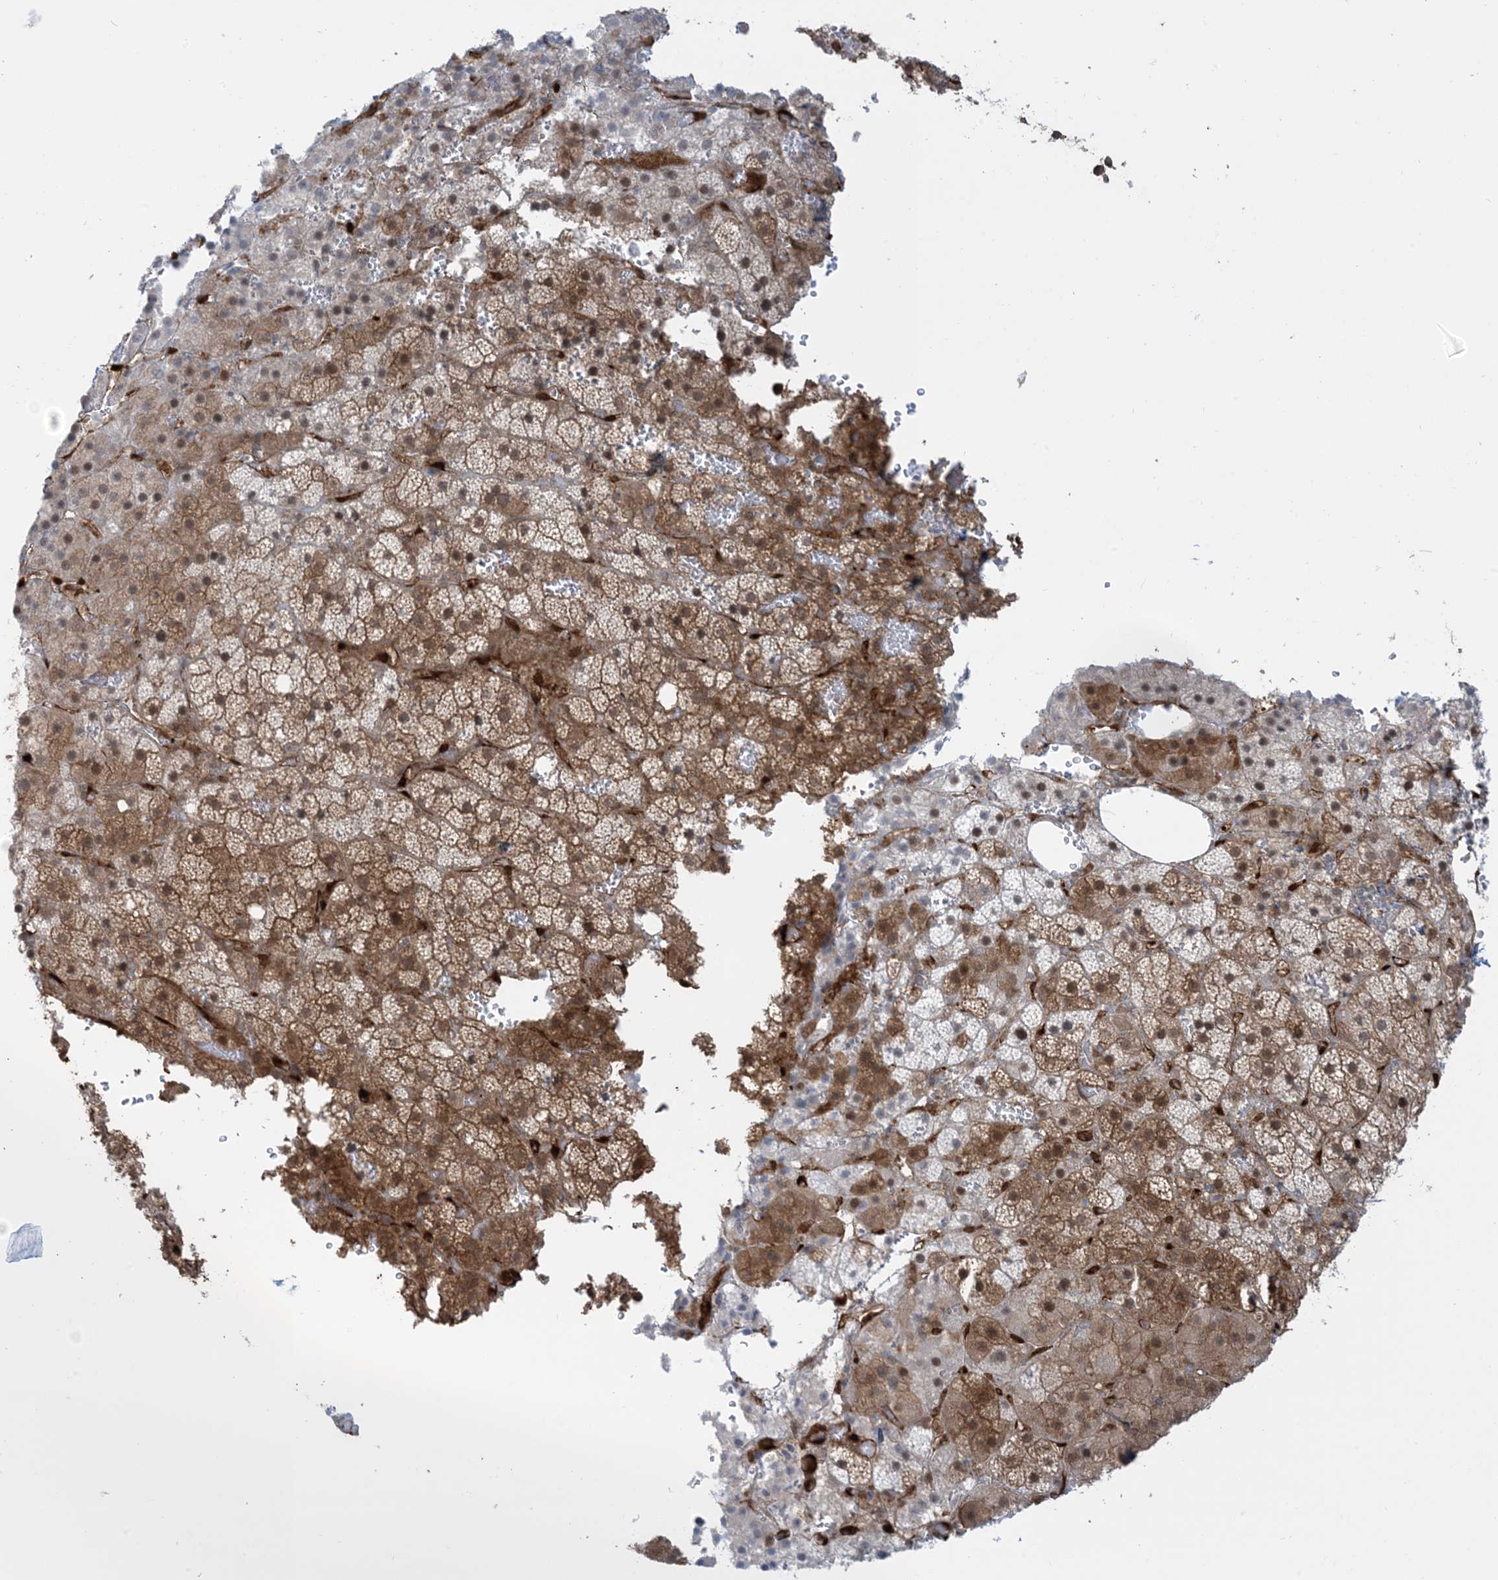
{"staining": {"intensity": "moderate", "quantity": ">75%", "location": "cytoplasmic/membranous"}, "tissue": "adrenal gland", "cell_type": "Glandular cells", "image_type": "normal", "snomed": [{"axis": "morphology", "description": "Normal tissue, NOS"}, {"axis": "topography", "description": "Adrenal gland"}], "caption": "Immunohistochemistry of unremarkable human adrenal gland demonstrates medium levels of moderate cytoplasmic/membranous expression in about >75% of glandular cells.", "gene": "PPM1F", "patient": {"sex": "female", "age": 59}}